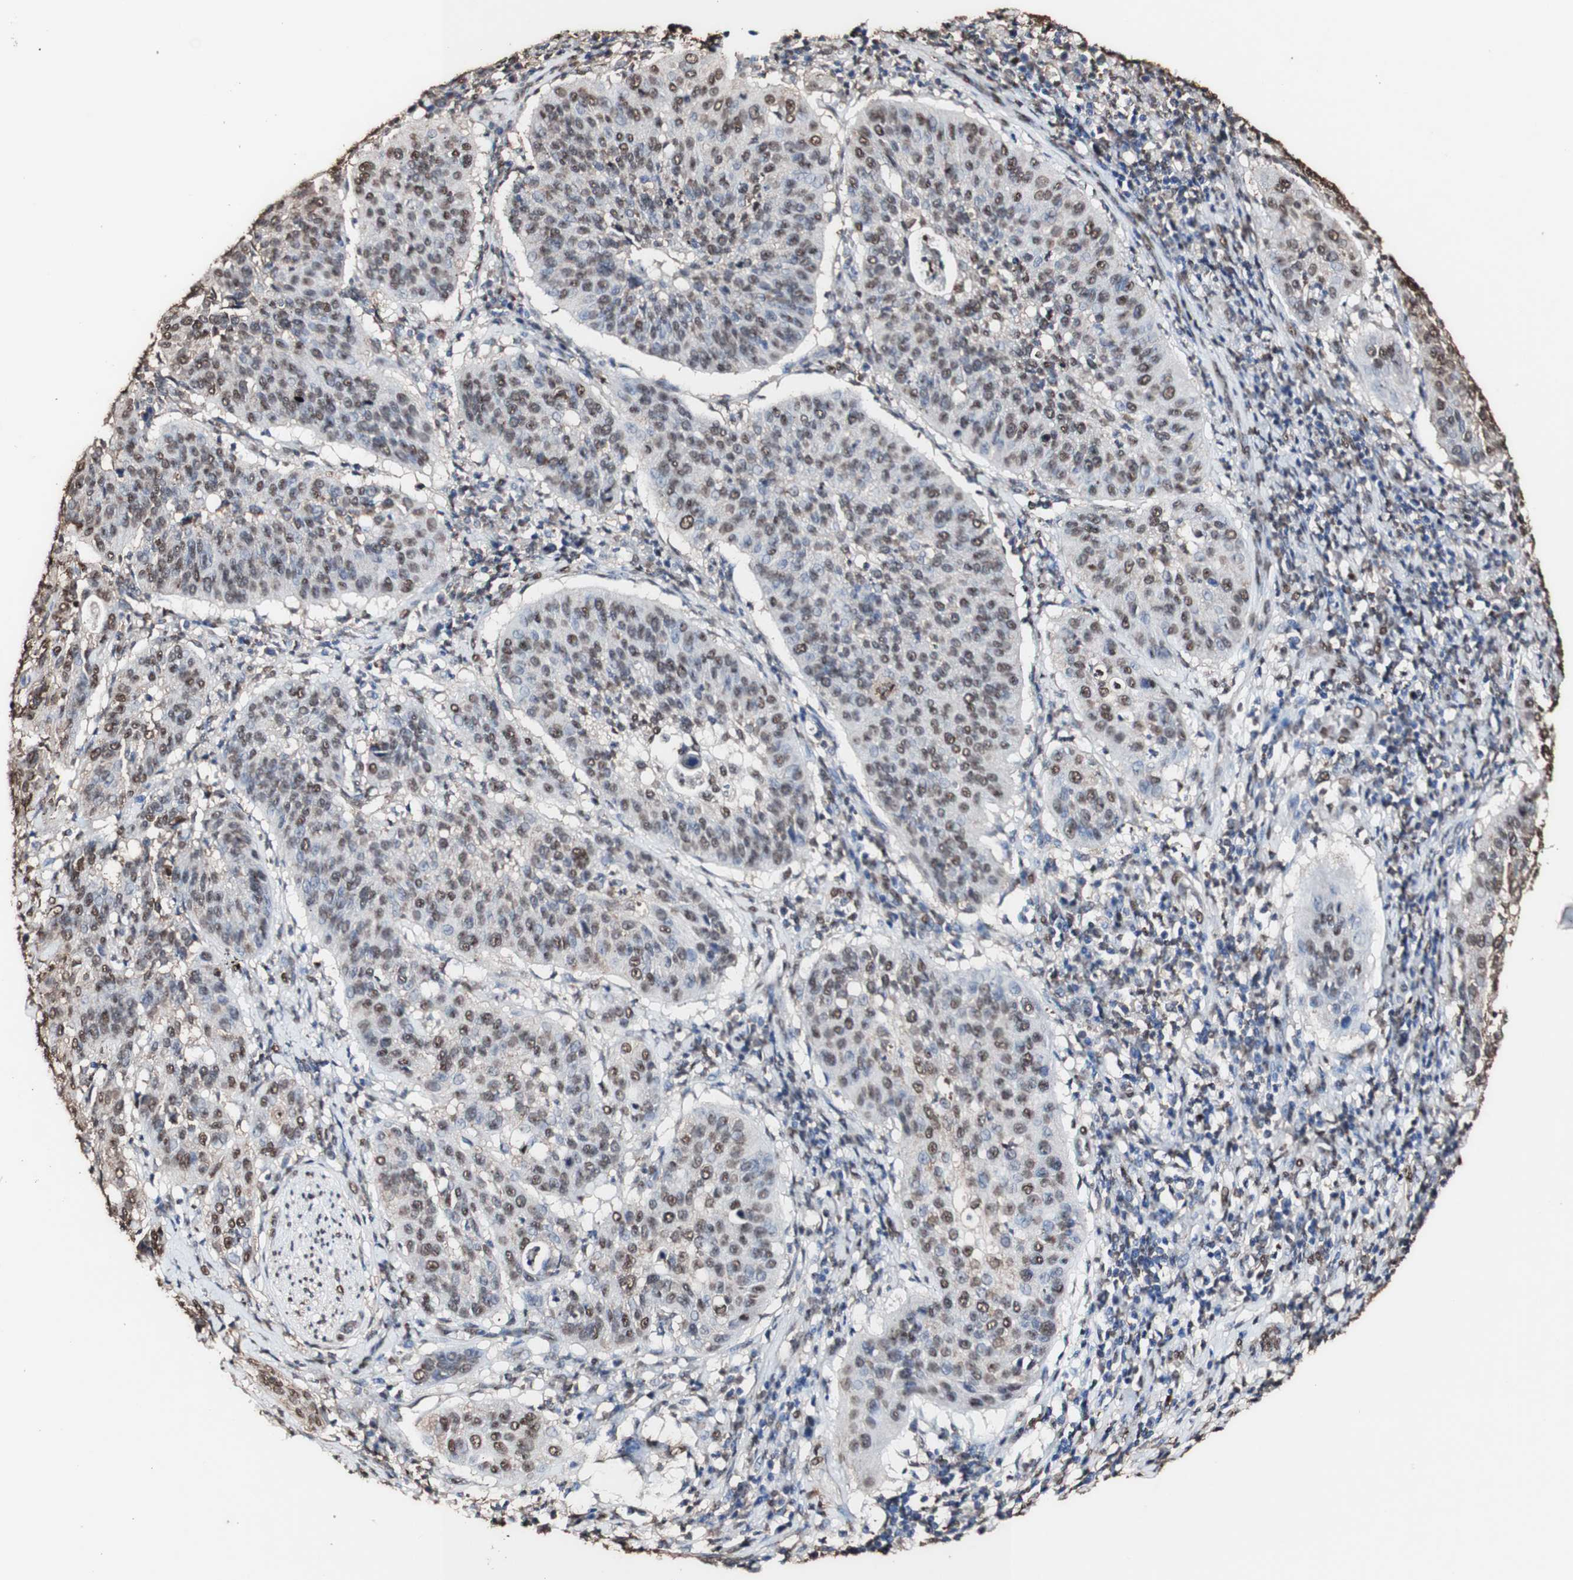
{"staining": {"intensity": "strong", "quantity": "25%-75%", "location": "cytoplasmic/membranous"}, "tissue": "cervical cancer", "cell_type": "Tumor cells", "image_type": "cancer", "snomed": [{"axis": "morphology", "description": "Normal tissue, NOS"}, {"axis": "morphology", "description": "Squamous cell carcinoma, NOS"}, {"axis": "topography", "description": "Cervix"}], "caption": "Cervical cancer stained with a protein marker displays strong staining in tumor cells.", "gene": "PIDD1", "patient": {"sex": "female", "age": 39}}